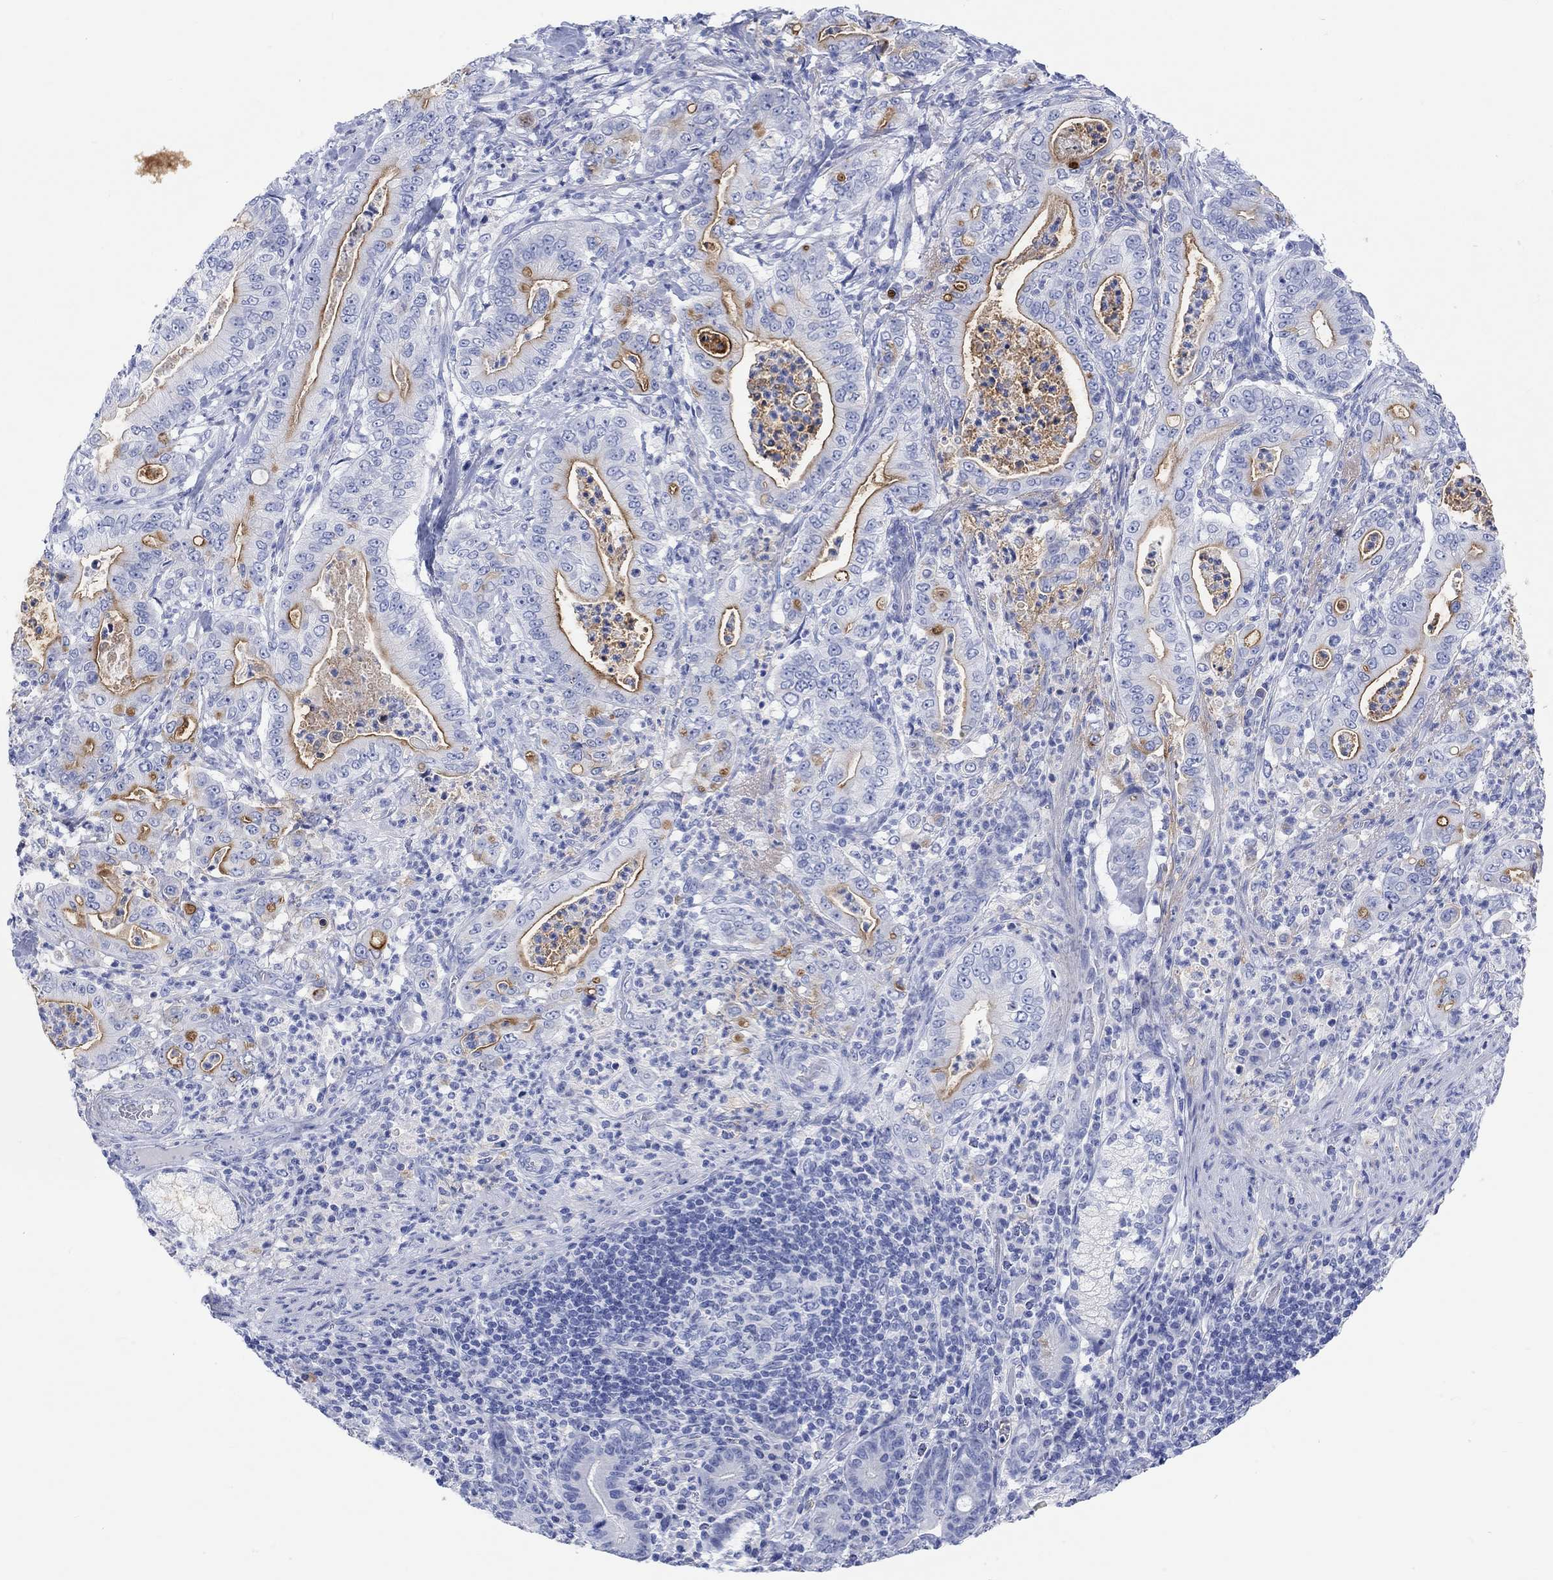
{"staining": {"intensity": "moderate", "quantity": "<25%", "location": "cytoplasmic/membranous"}, "tissue": "pancreatic cancer", "cell_type": "Tumor cells", "image_type": "cancer", "snomed": [{"axis": "morphology", "description": "Adenocarcinoma, NOS"}, {"axis": "topography", "description": "Pancreas"}], "caption": "Moderate cytoplasmic/membranous protein positivity is appreciated in approximately <25% of tumor cells in adenocarcinoma (pancreatic).", "gene": "XIRP2", "patient": {"sex": "male", "age": 71}}